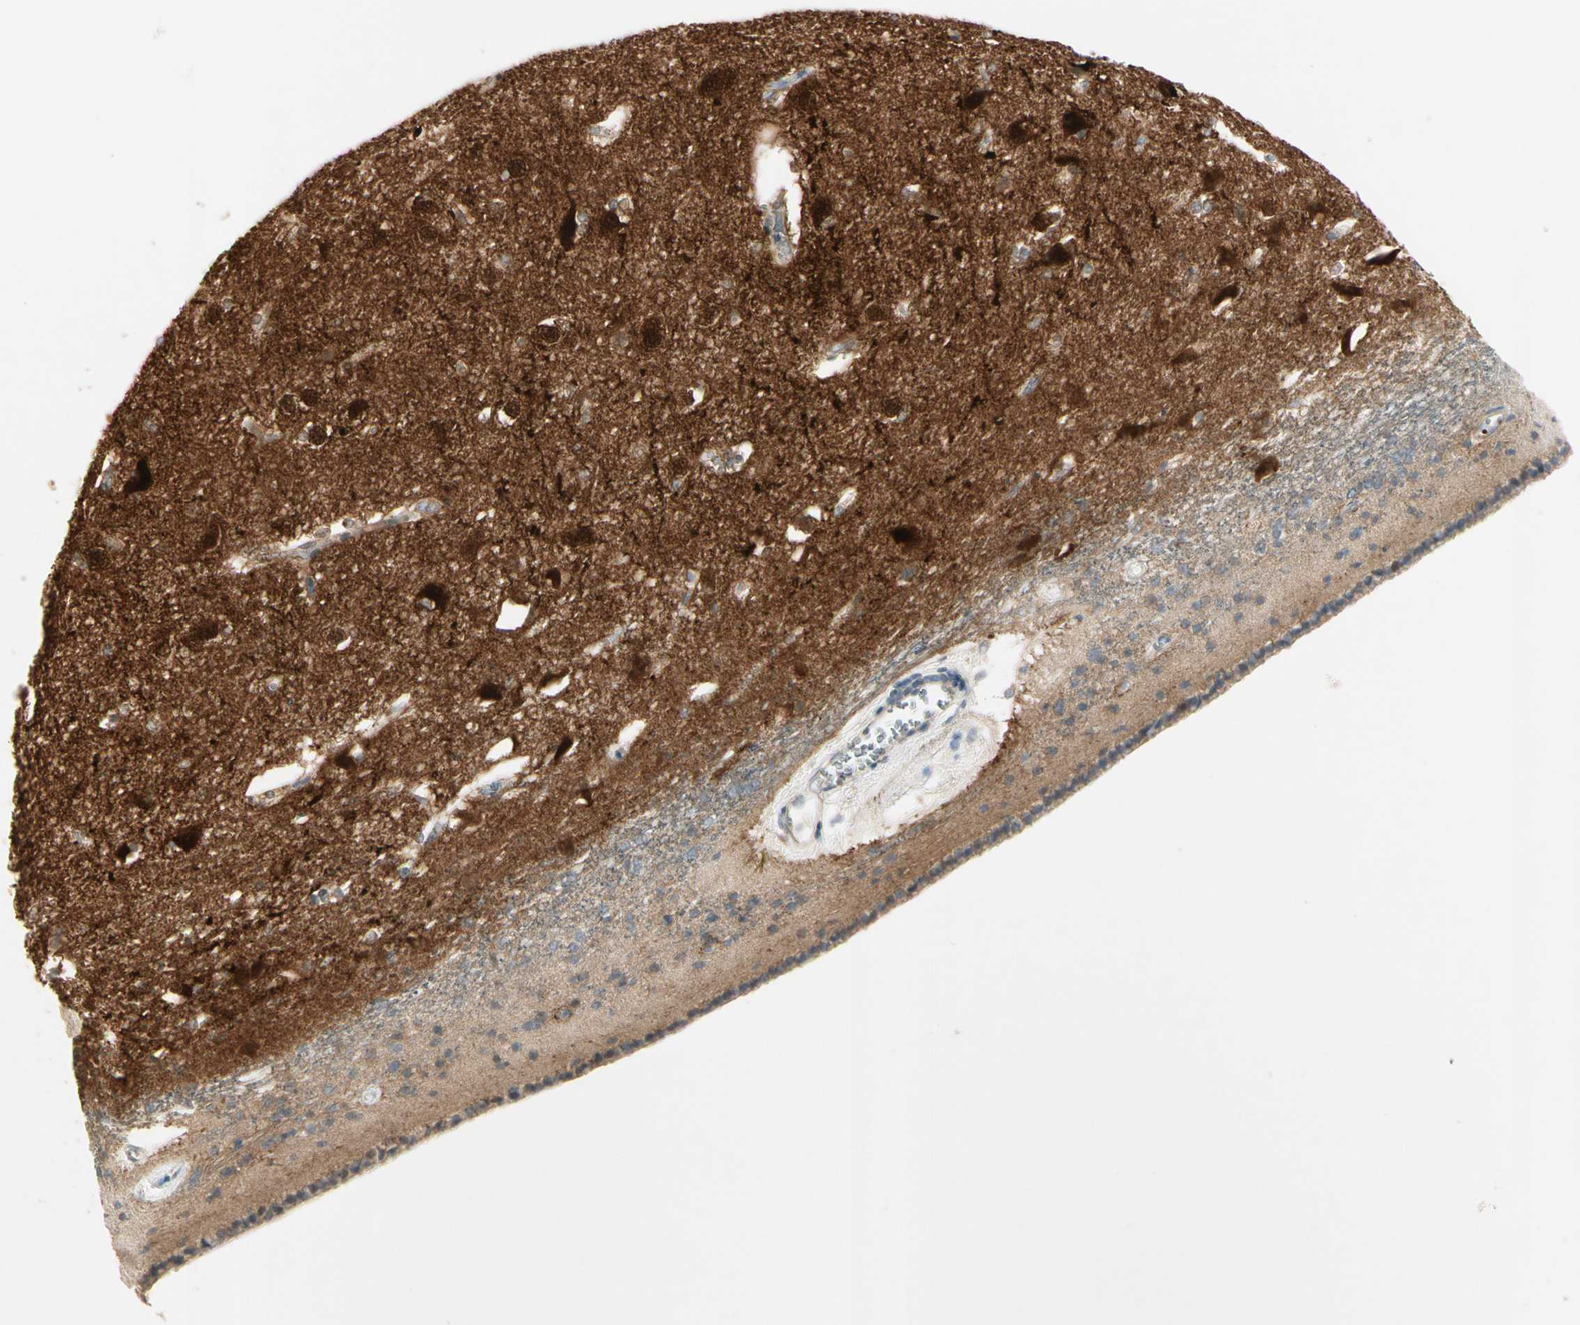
{"staining": {"intensity": "moderate", "quantity": "25%-75%", "location": "cytoplasmic/membranous"}, "tissue": "caudate", "cell_type": "Glial cells", "image_type": "normal", "snomed": [{"axis": "morphology", "description": "Normal tissue, NOS"}, {"axis": "topography", "description": "Lateral ventricle wall"}], "caption": "A medium amount of moderate cytoplasmic/membranous positivity is seen in approximately 25%-75% of glial cells in normal caudate.", "gene": "PPP3CB", "patient": {"sex": "female", "age": 19}}